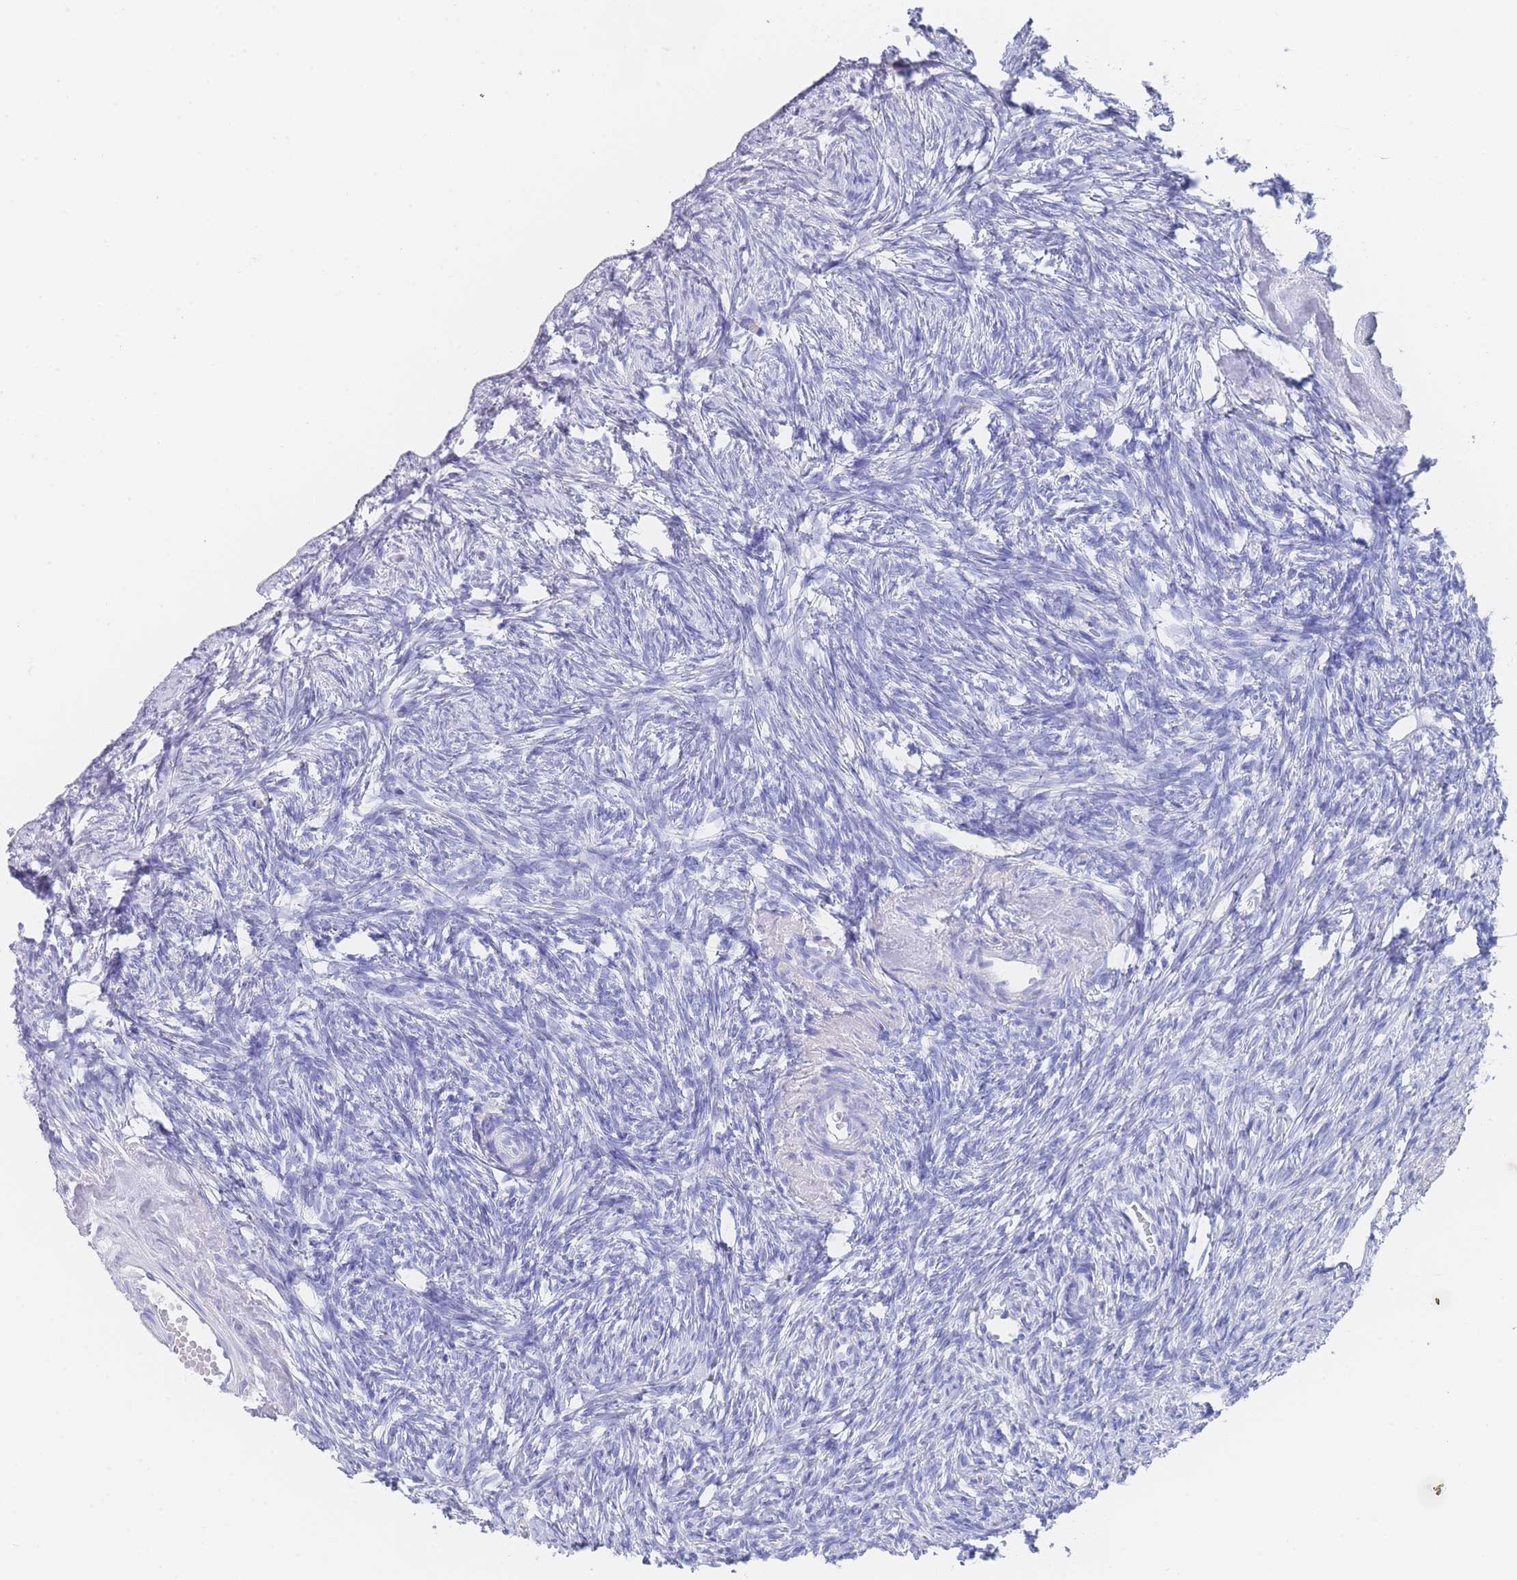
{"staining": {"intensity": "negative", "quantity": "none", "location": "none"}, "tissue": "ovary", "cell_type": "Ovarian stroma cells", "image_type": "normal", "snomed": [{"axis": "morphology", "description": "Normal tissue, NOS"}, {"axis": "topography", "description": "Ovary"}], "caption": "IHC histopathology image of benign human ovary stained for a protein (brown), which demonstrates no positivity in ovarian stroma cells. (Immunohistochemistry, brightfield microscopy, high magnification).", "gene": "LRRC37A2", "patient": {"sex": "female", "age": 51}}